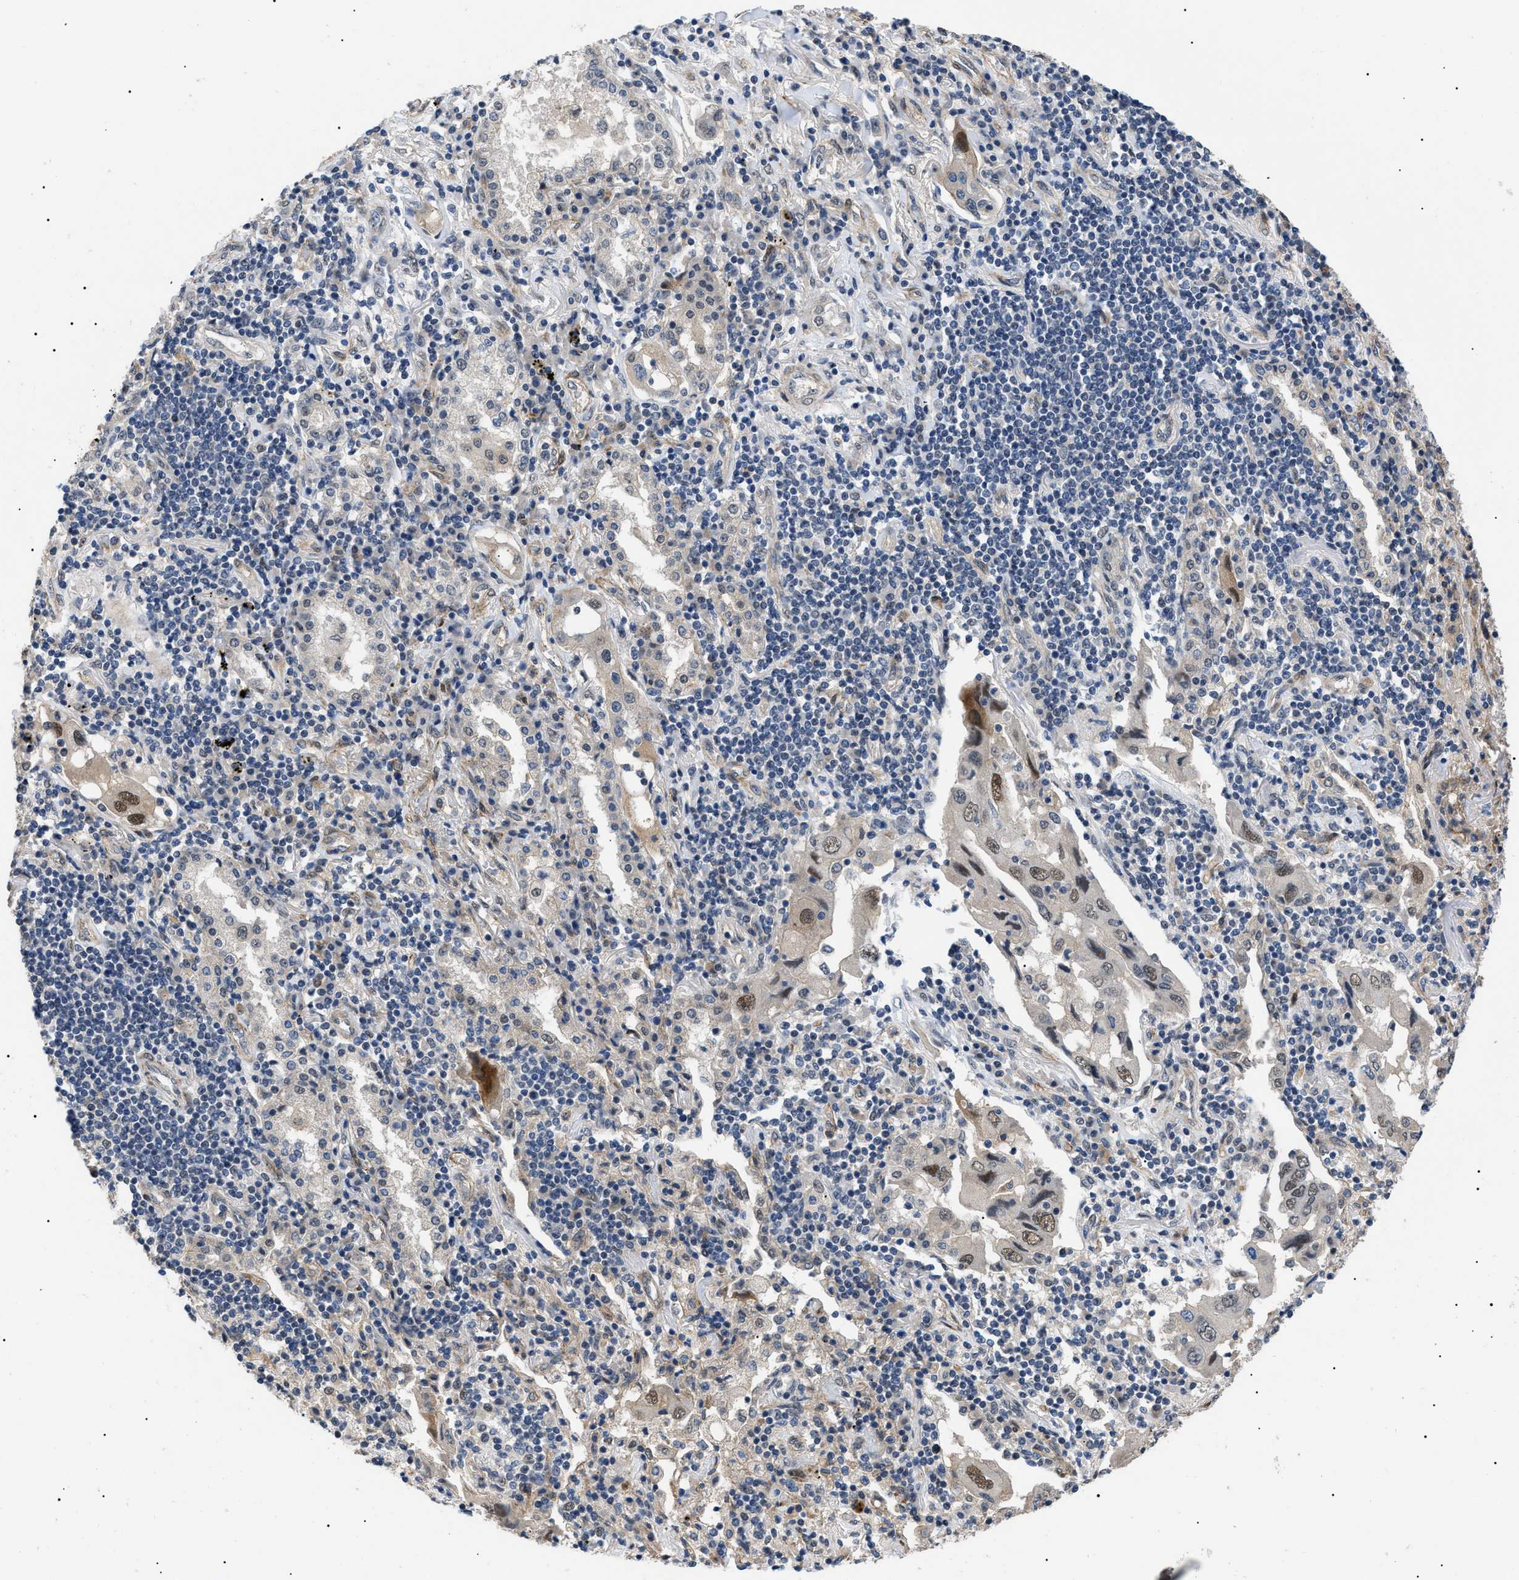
{"staining": {"intensity": "moderate", "quantity": "25%-75%", "location": "nuclear"}, "tissue": "lung cancer", "cell_type": "Tumor cells", "image_type": "cancer", "snomed": [{"axis": "morphology", "description": "Adenocarcinoma, NOS"}, {"axis": "topography", "description": "Lung"}], "caption": "Immunohistochemistry (DAB (3,3'-diaminobenzidine)) staining of human adenocarcinoma (lung) exhibits moderate nuclear protein positivity in approximately 25%-75% of tumor cells. (DAB = brown stain, brightfield microscopy at high magnification).", "gene": "CRCP", "patient": {"sex": "female", "age": 65}}